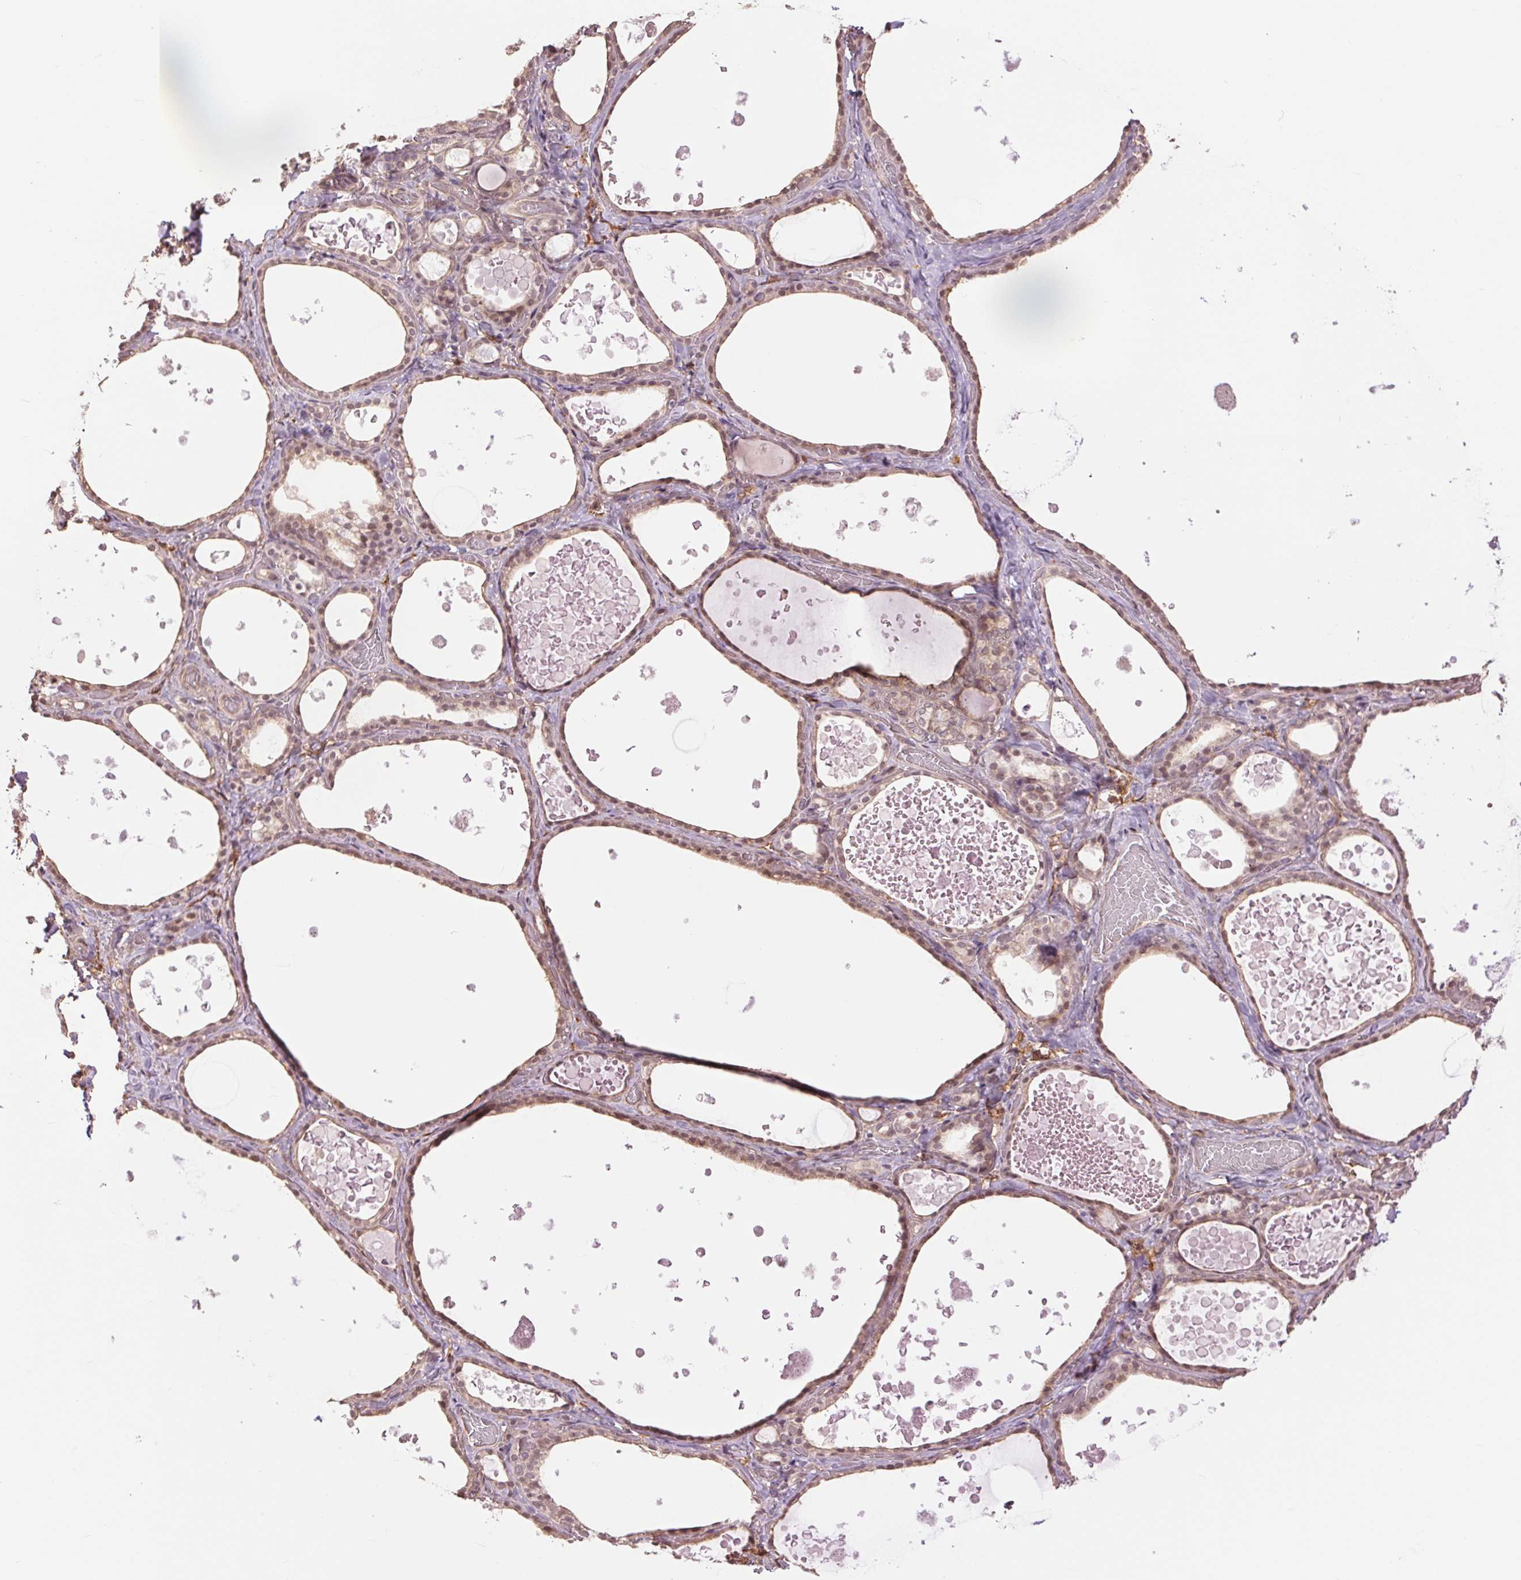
{"staining": {"intensity": "weak", "quantity": ">75%", "location": "nuclear"}, "tissue": "thyroid gland", "cell_type": "Glandular cells", "image_type": "normal", "snomed": [{"axis": "morphology", "description": "Normal tissue, NOS"}, {"axis": "topography", "description": "Thyroid gland"}], "caption": "Immunohistochemical staining of benign thyroid gland reveals >75% levels of weak nuclear protein expression in approximately >75% of glandular cells.", "gene": "PALM", "patient": {"sex": "female", "age": 56}}